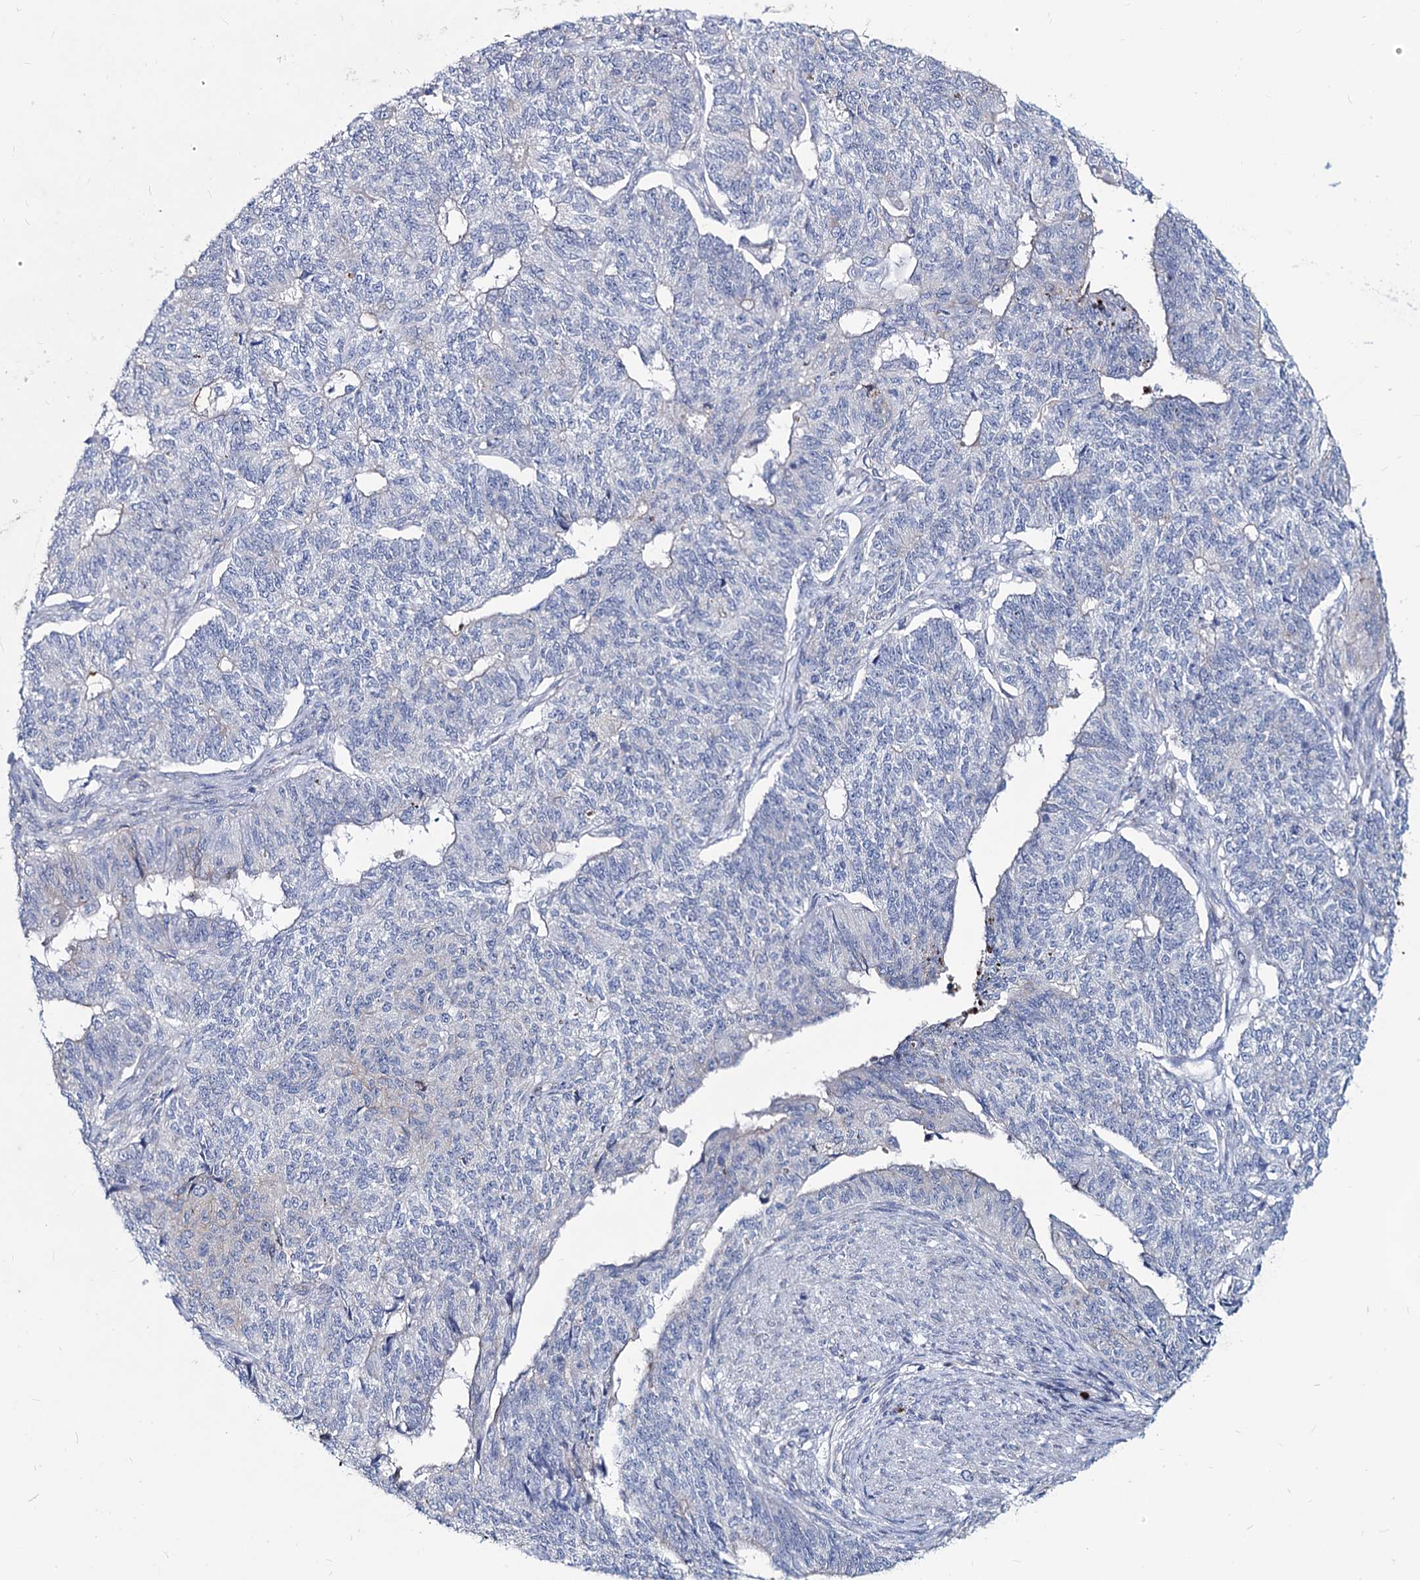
{"staining": {"intensity": "negative", "quantity": "none", "location": "none"}, "tissue": "endometrial cancer", "cell_type": "Tumor cells", "image_type": "cancer", "snomed": [{"axis": "morphology", "description": "Adenocarcinoma, NOS"}, {"axis": "topography", "description": "Endometrium"}], "caption": "Tumor cells show no significant protein expression in endometrial cancer (adenocarcinoma).", "gene": "AGBL4", "patient": {"sex": "female", "age": 32}}